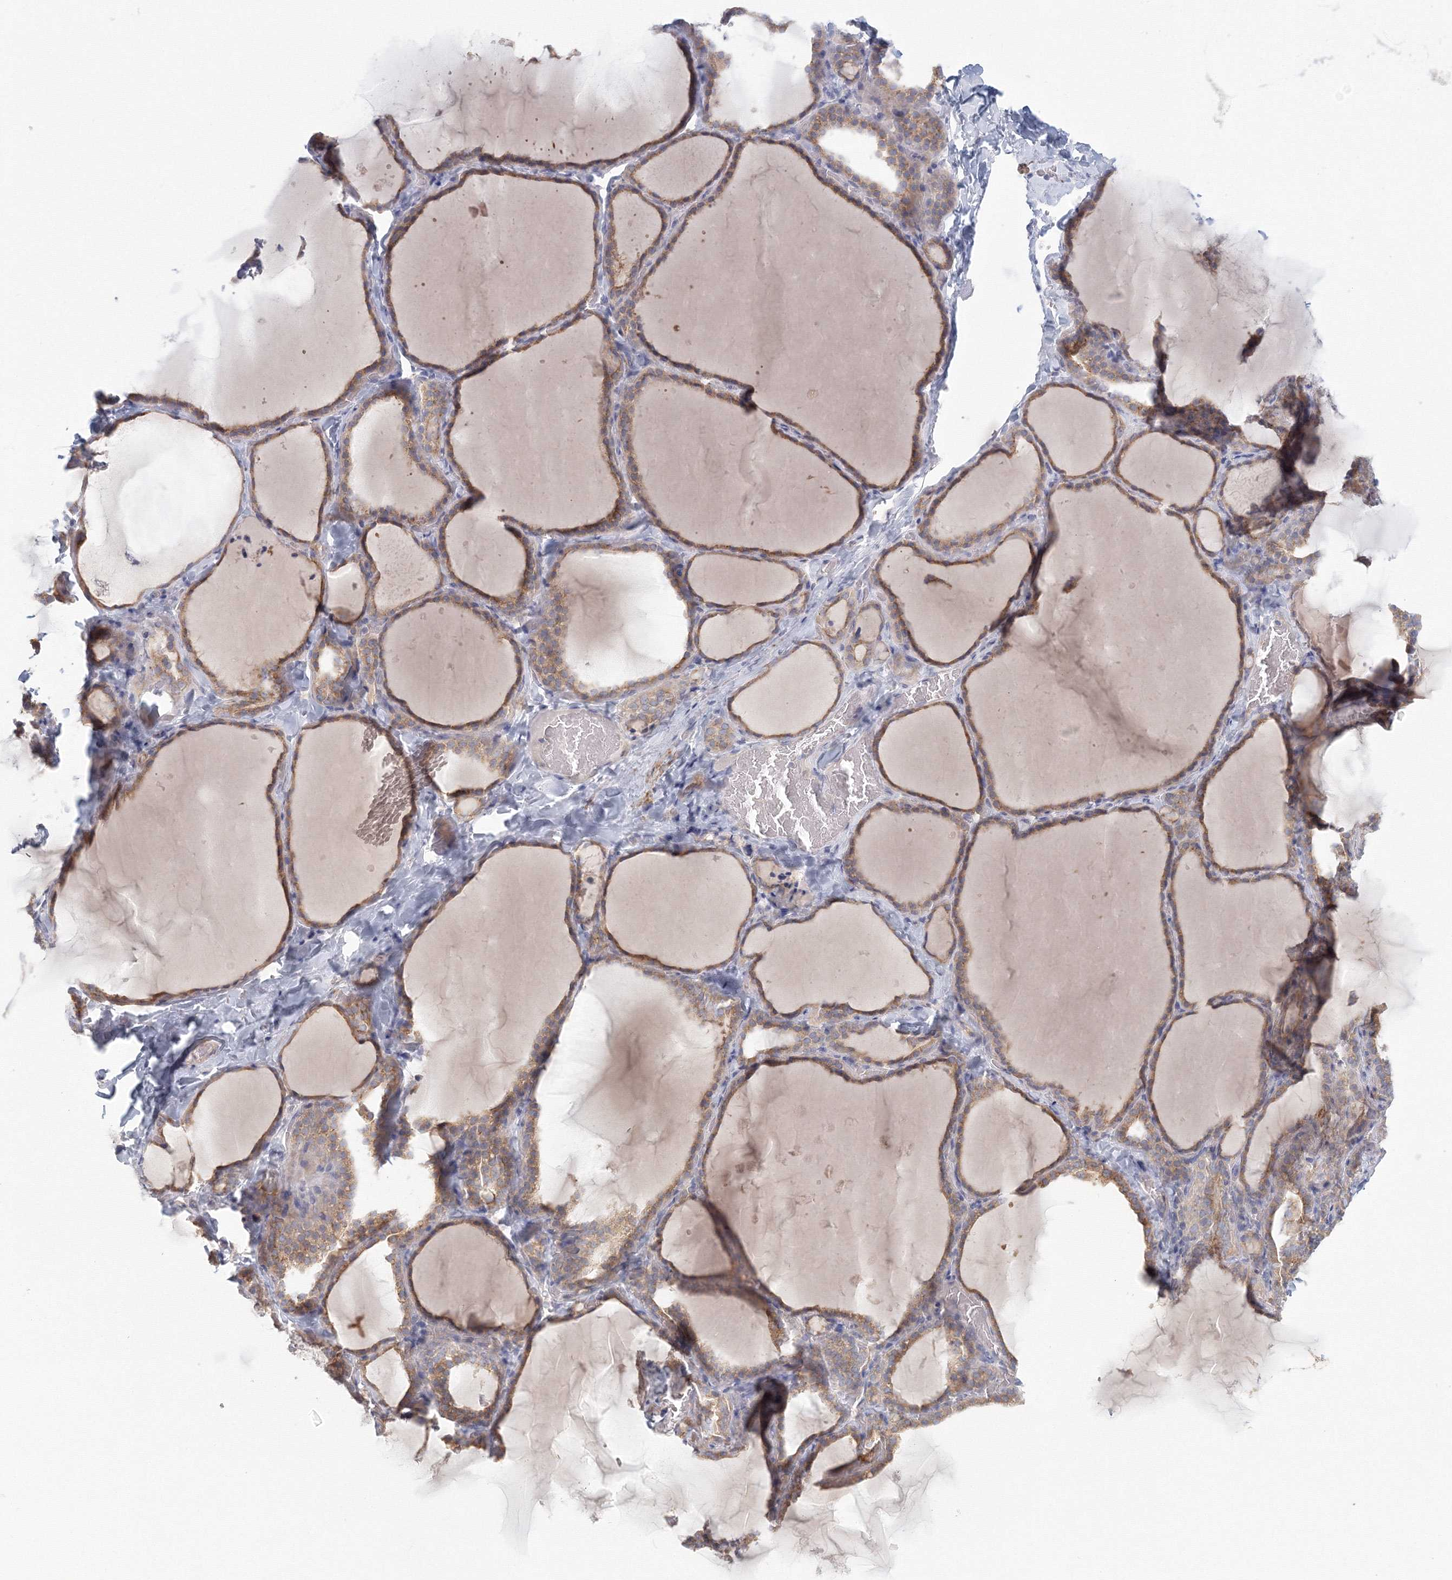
{"staining": {"intensity": "moderate", "quantity": ">75%", "location": "cytoplasmic/membranous"}, "tissue": "thyroid gland", "cell_type": "Glandular cells", "image_type": "normal", "snomed": [{"axis": "morphology", "description": "Normal tissue, NOS"}, {"axis": "topography", "description": "Thyroid gland"}], "caption": "Benign thyroid gland displays moderate cytoplasmic/membranous staining in about >75% of glandular cells (brown staining indicates protein expression, while blue staining denotes nuclei)..", "gene": "TACC2", "patient": {"sex": "female", "age": 22}}